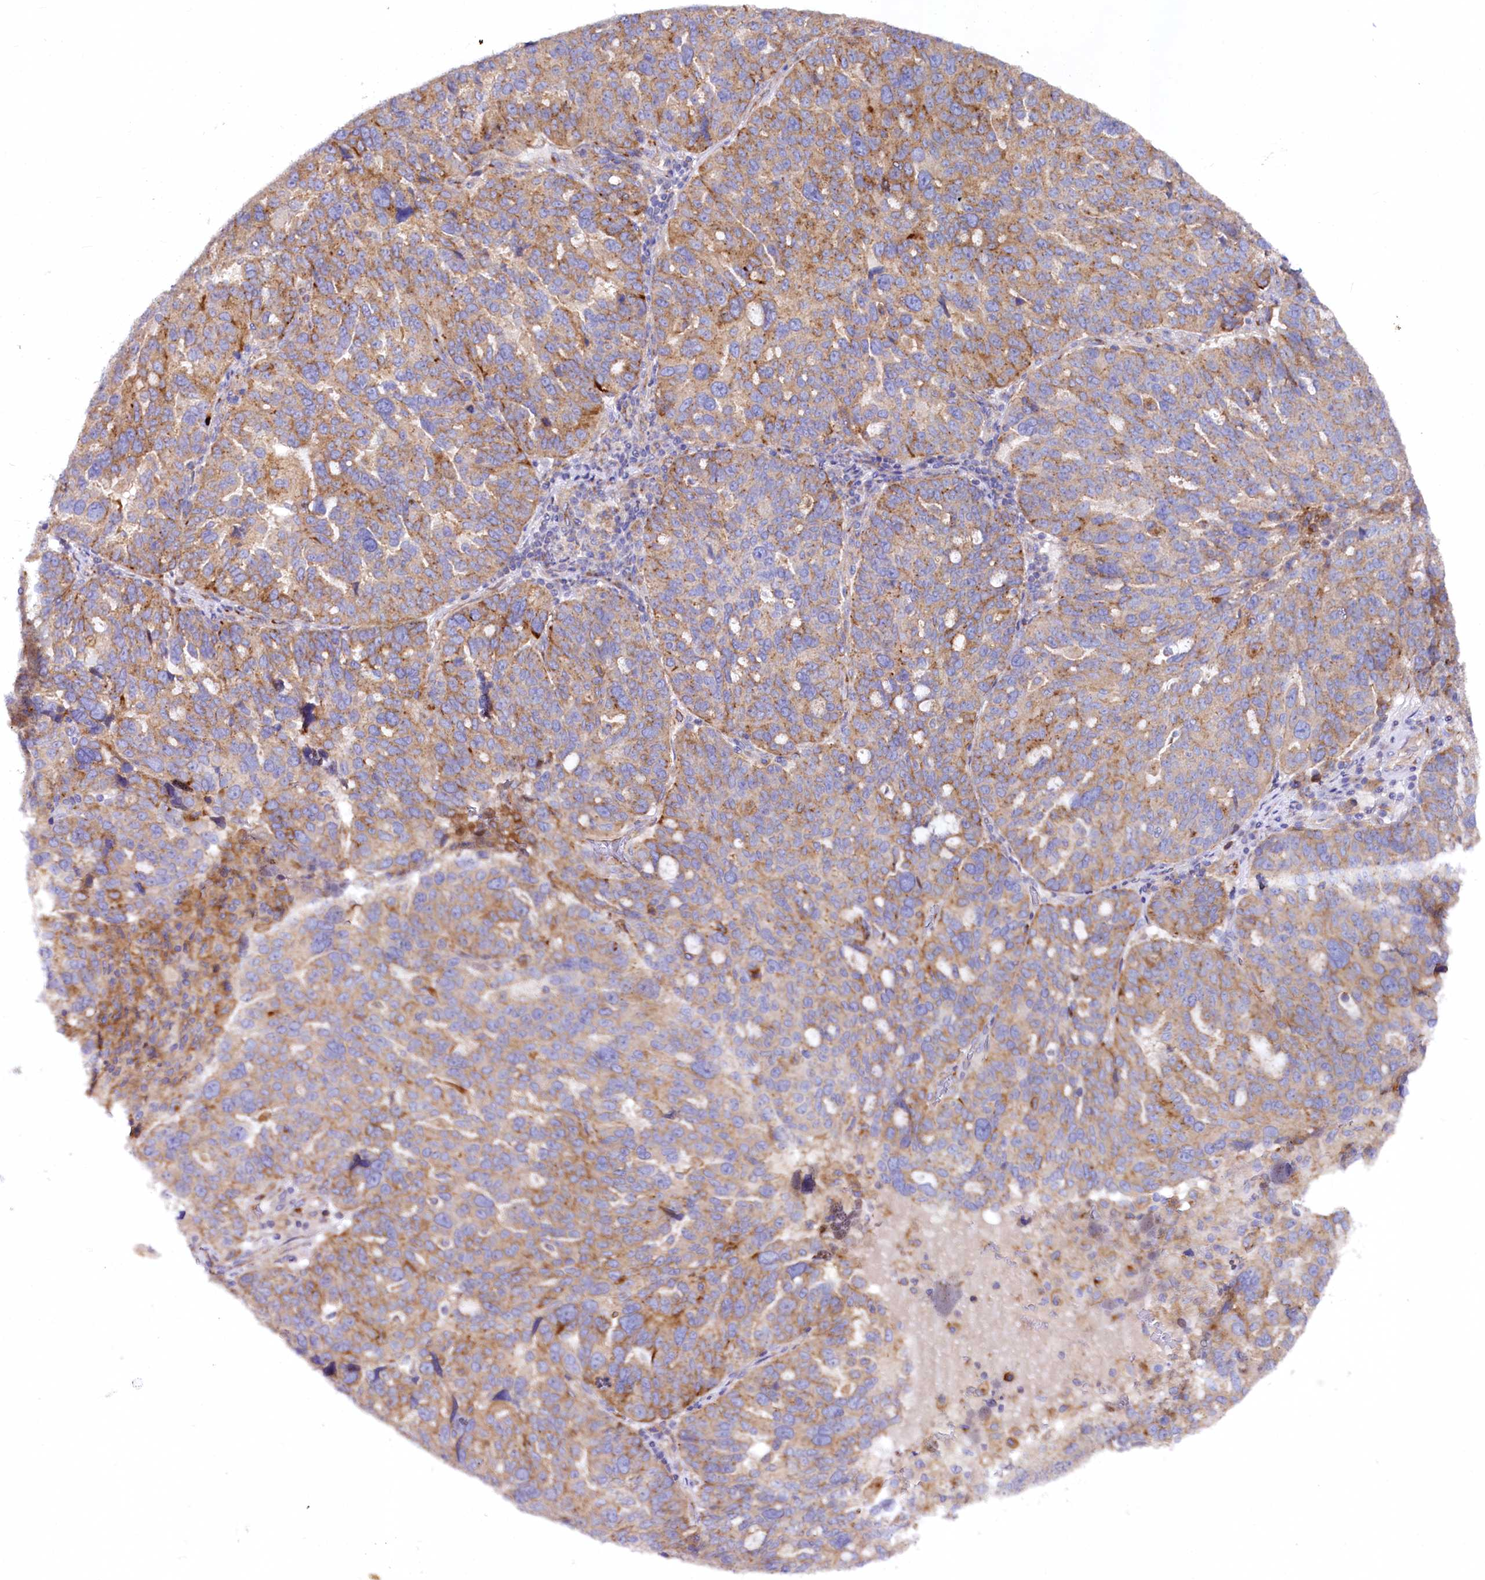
{"staining": {"intensity": "moderate", "quantity": ">75%", "location": "cytoplasmic/membranous"}, "tissue": "ovarian cancer", "cell_type": "Tumor cells", "image_type": "cancer", "snomed": [{"axis": "morphology", "description": "Cystadenocarcinoma, serous, NOS"}, {"axis": "topography", "description": "Ovary"}], "caption": "Immunohistochemistry (IHC) image of human ovarian serous cystadenocarcinoma stained for a protein (brown), which reveals medium levels of moderate cytoplasmic/membranous positivity in about >75% of tumor cells.", "gene": "STX6", "patient": {"sex": "female", "age": 59}}